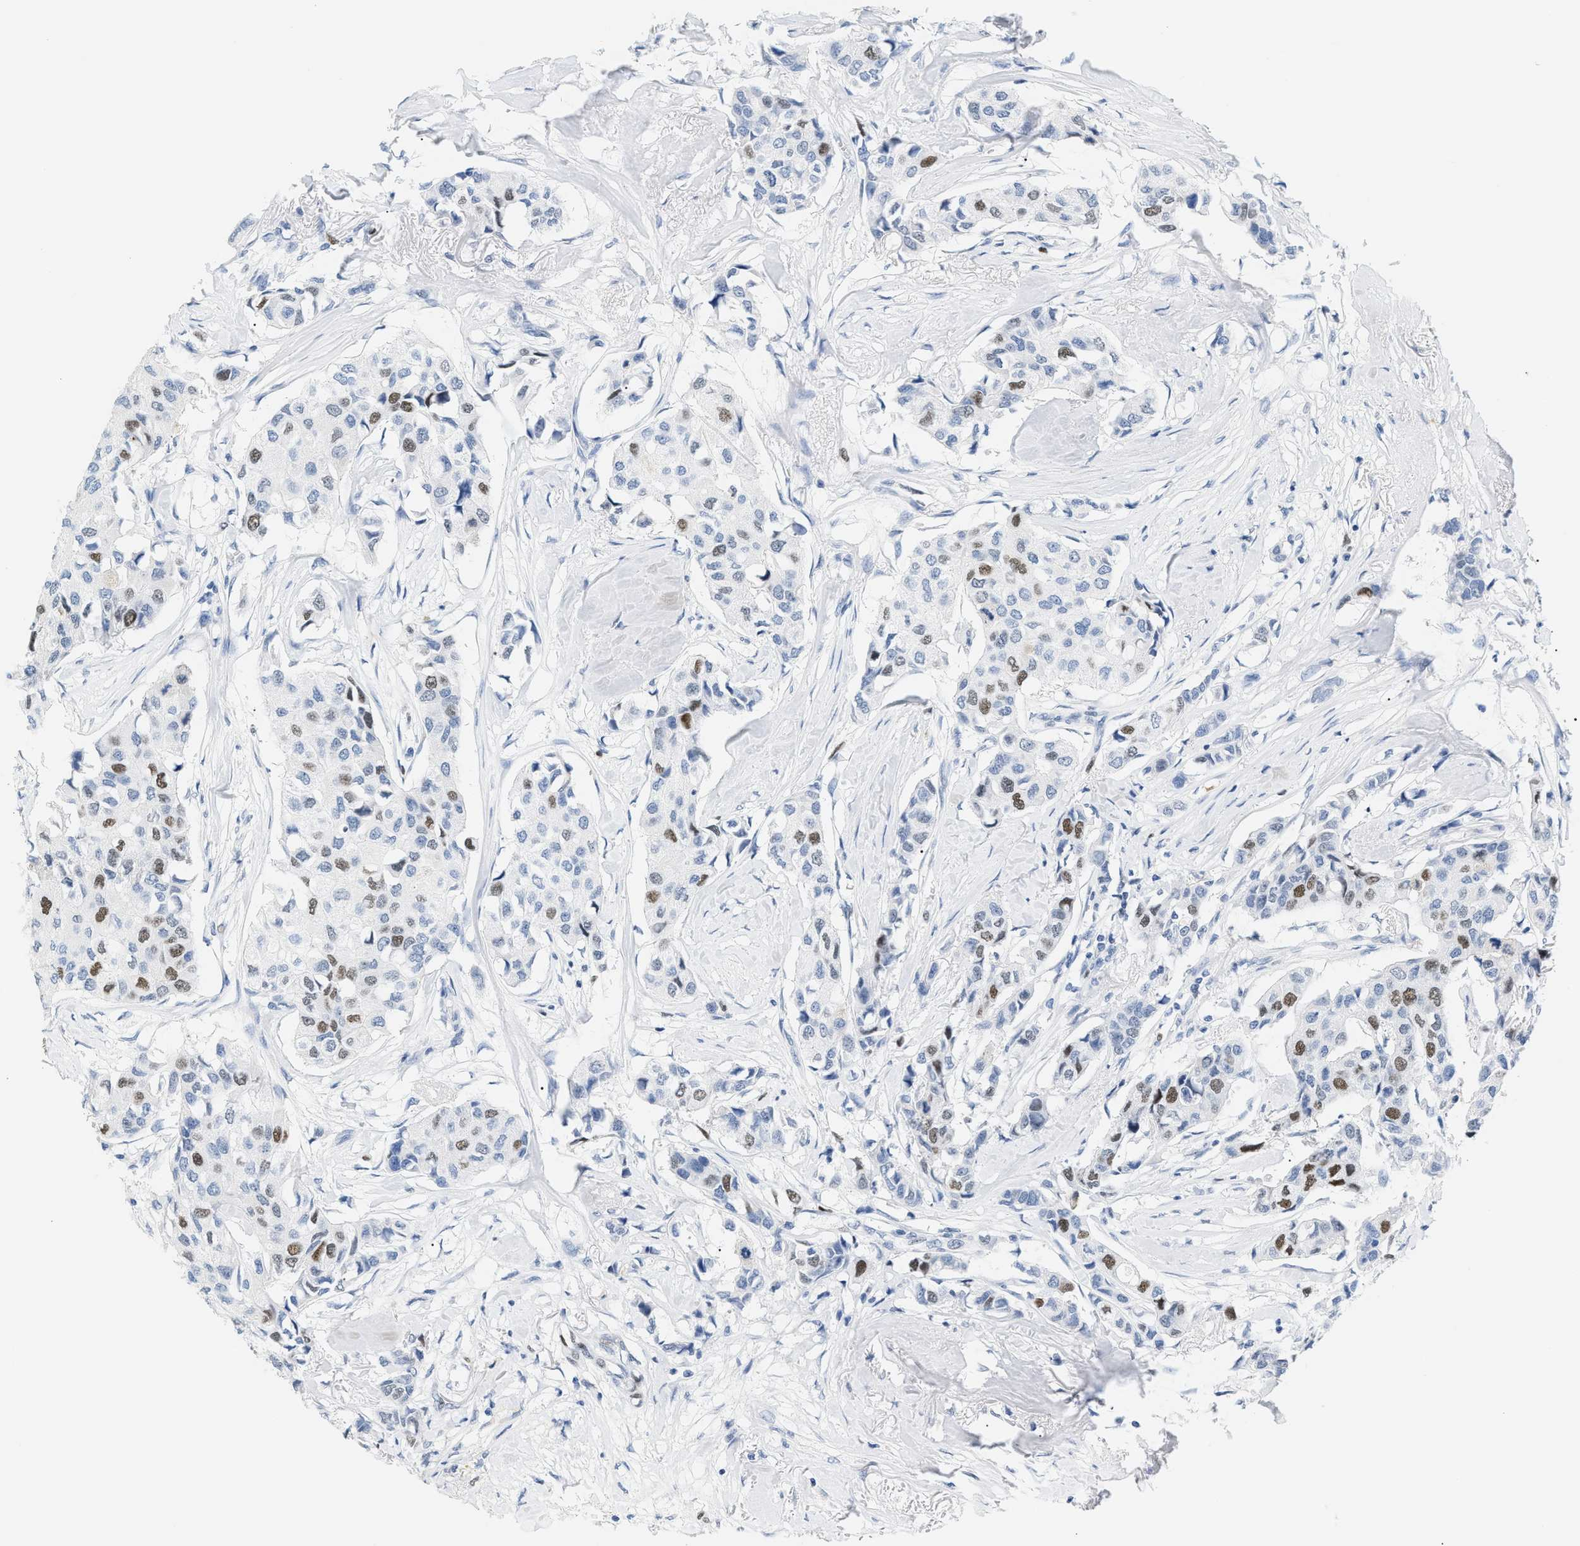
{"staining": {"intensity": "moderate", "quantity": "25%-75%", "location": "nuclear"}, "tissue": "breast cancer", "cell_type": "Tumor cells", "image_type": "cancer", "snomed": [{"axis": "morphology", "description": "Duct carcinoma"}, {"axis": "topography", "description": "Breast"}], "caption": "The immunohistochemical stain highlights moderate nuclear expression in tumor cells of breast cancer (infiltrating ductal carcinoma) tissue.", "gene": "MCM7", "patient": {"sex": "female", "age": 80}}